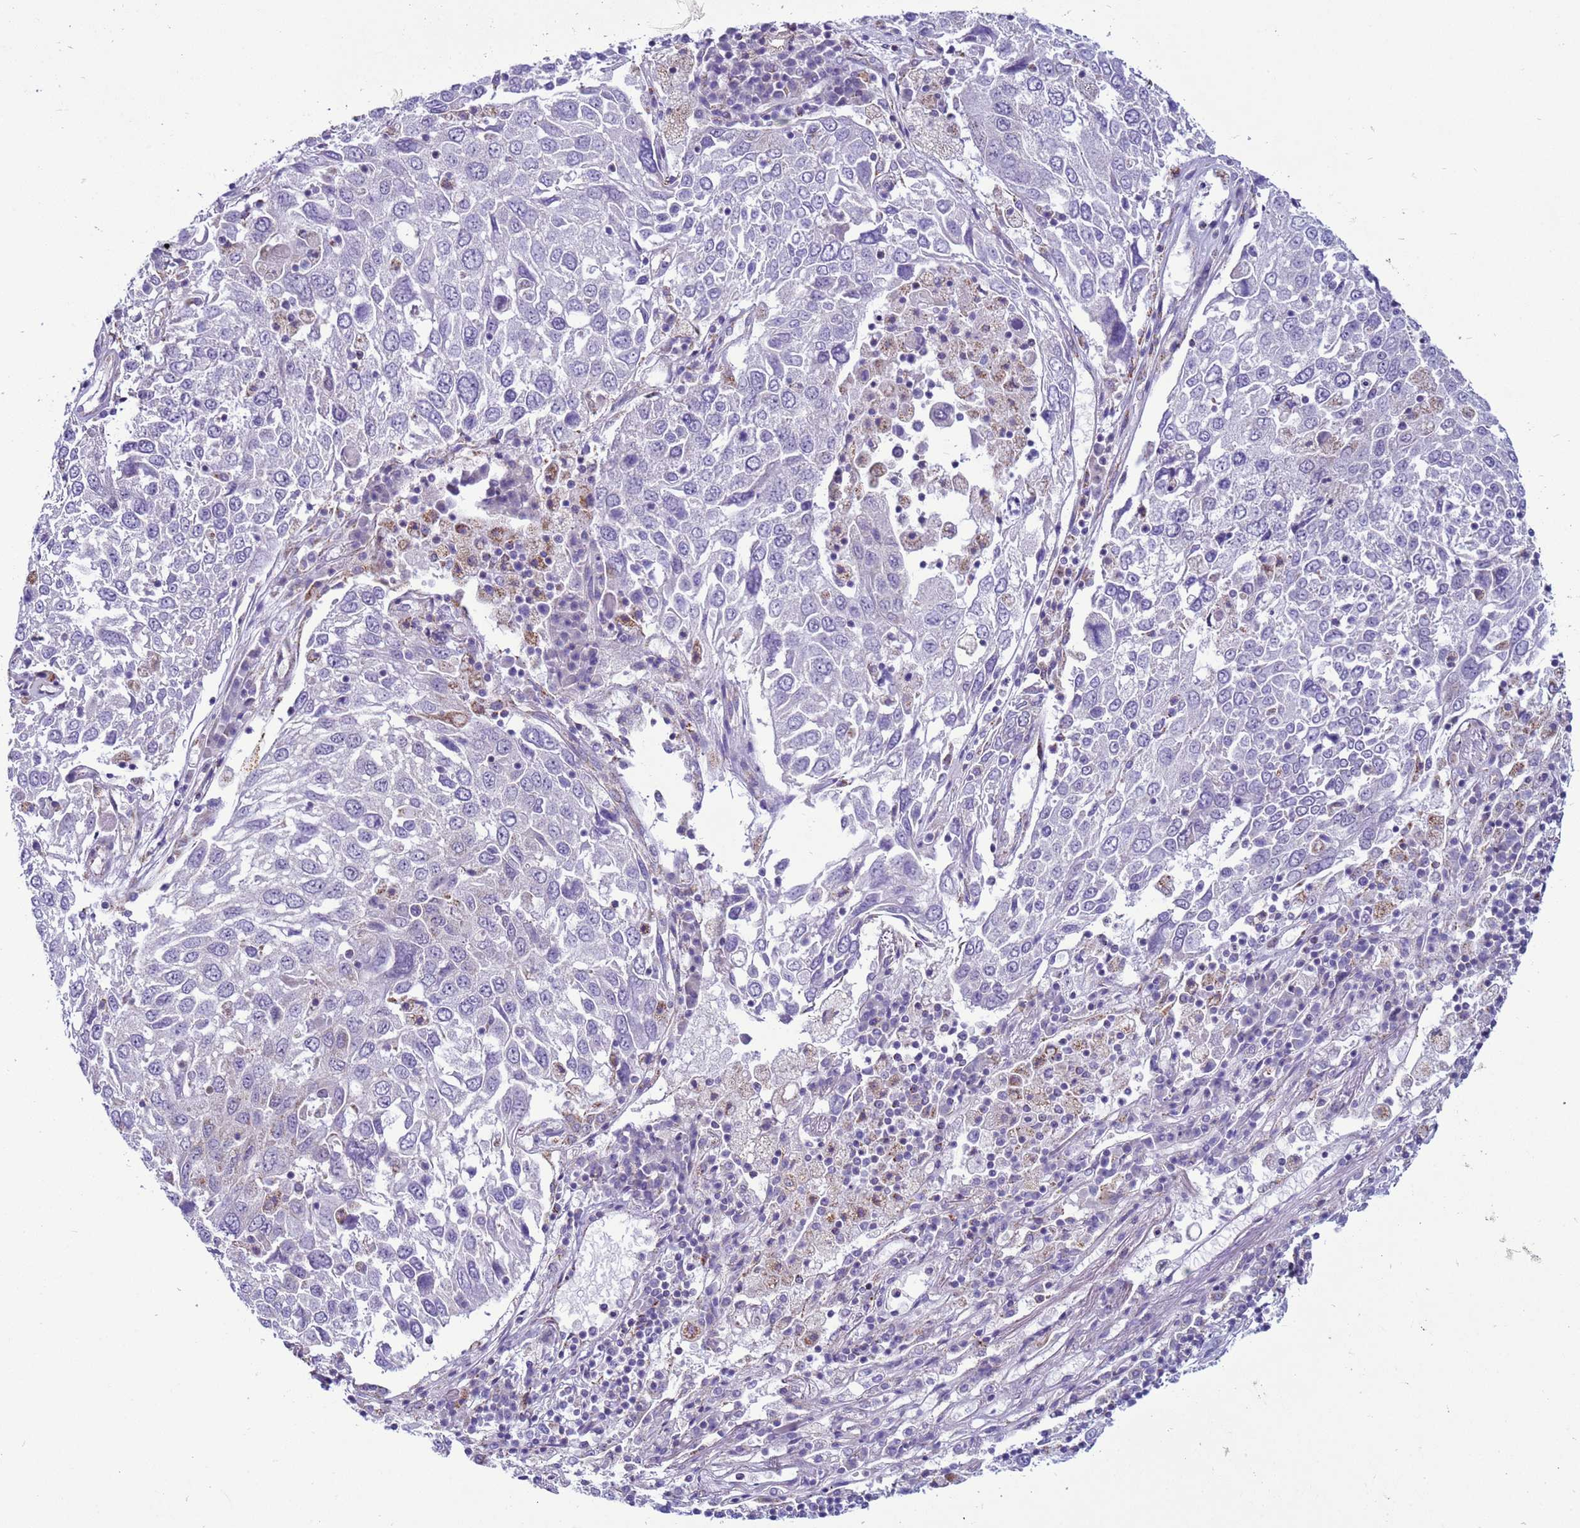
{"staining": {"intensity": "negative", "quantity": "none", "location": "none"}, "tissue": "lung cancer", "cell_type": "Tumor cells", "image_type": "cancer", "snomed": [{"axis": "morphology", "description": "Squamous cell carcinoma, NOS"}, {"axis": "topography", "description": "Lung"}], "caption": "Immunohistochemical staining of human lung cancer exhibits no significant staining in tumor cells.", "gene": "NCALD", "patient": {"sex": "male", "age": 65}}